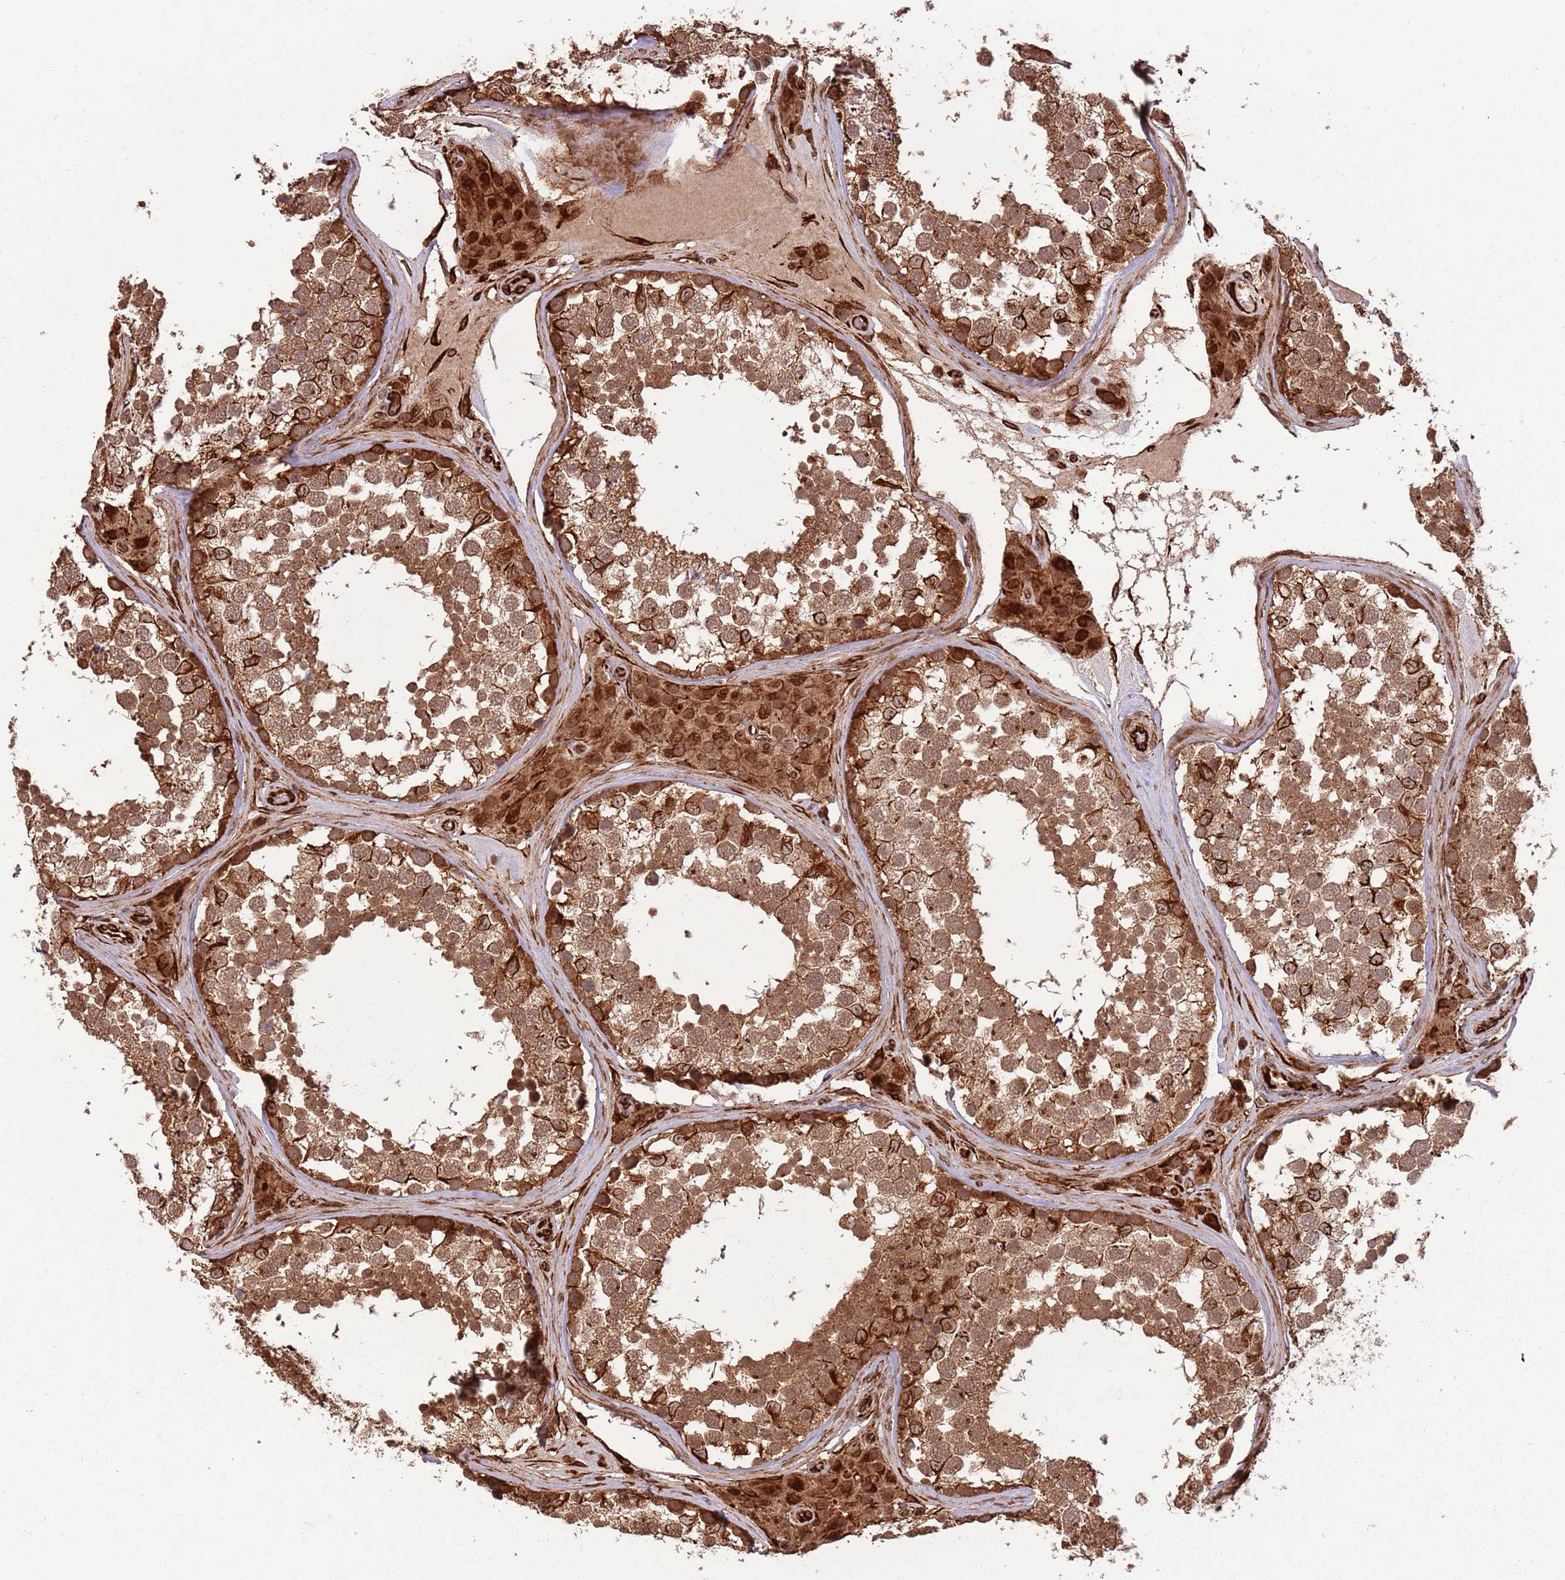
{"staining": {"intensity": "strong", "quantity": ">75%", "location": "cytoplasmic/membranous,nuclear"}, "tissue": "testis", "cell_type": "Cells in seminiferous ducts", "image_type": "normal", "snomed": [{"axis": "morphology", "description": "Normal tissue, NOS"}, {"axis": "topography", "description": "Testis"}], "caption": "This is a histology image of immunohistochemistry (IHC) staining of unremarkable testis, which shows strong staining in the cytoplasmic/membranous,nuclear of cells in seminiferous ducts.", "gene": "ADAMTS3", "patient": {"sex": "male", "age": 46}}